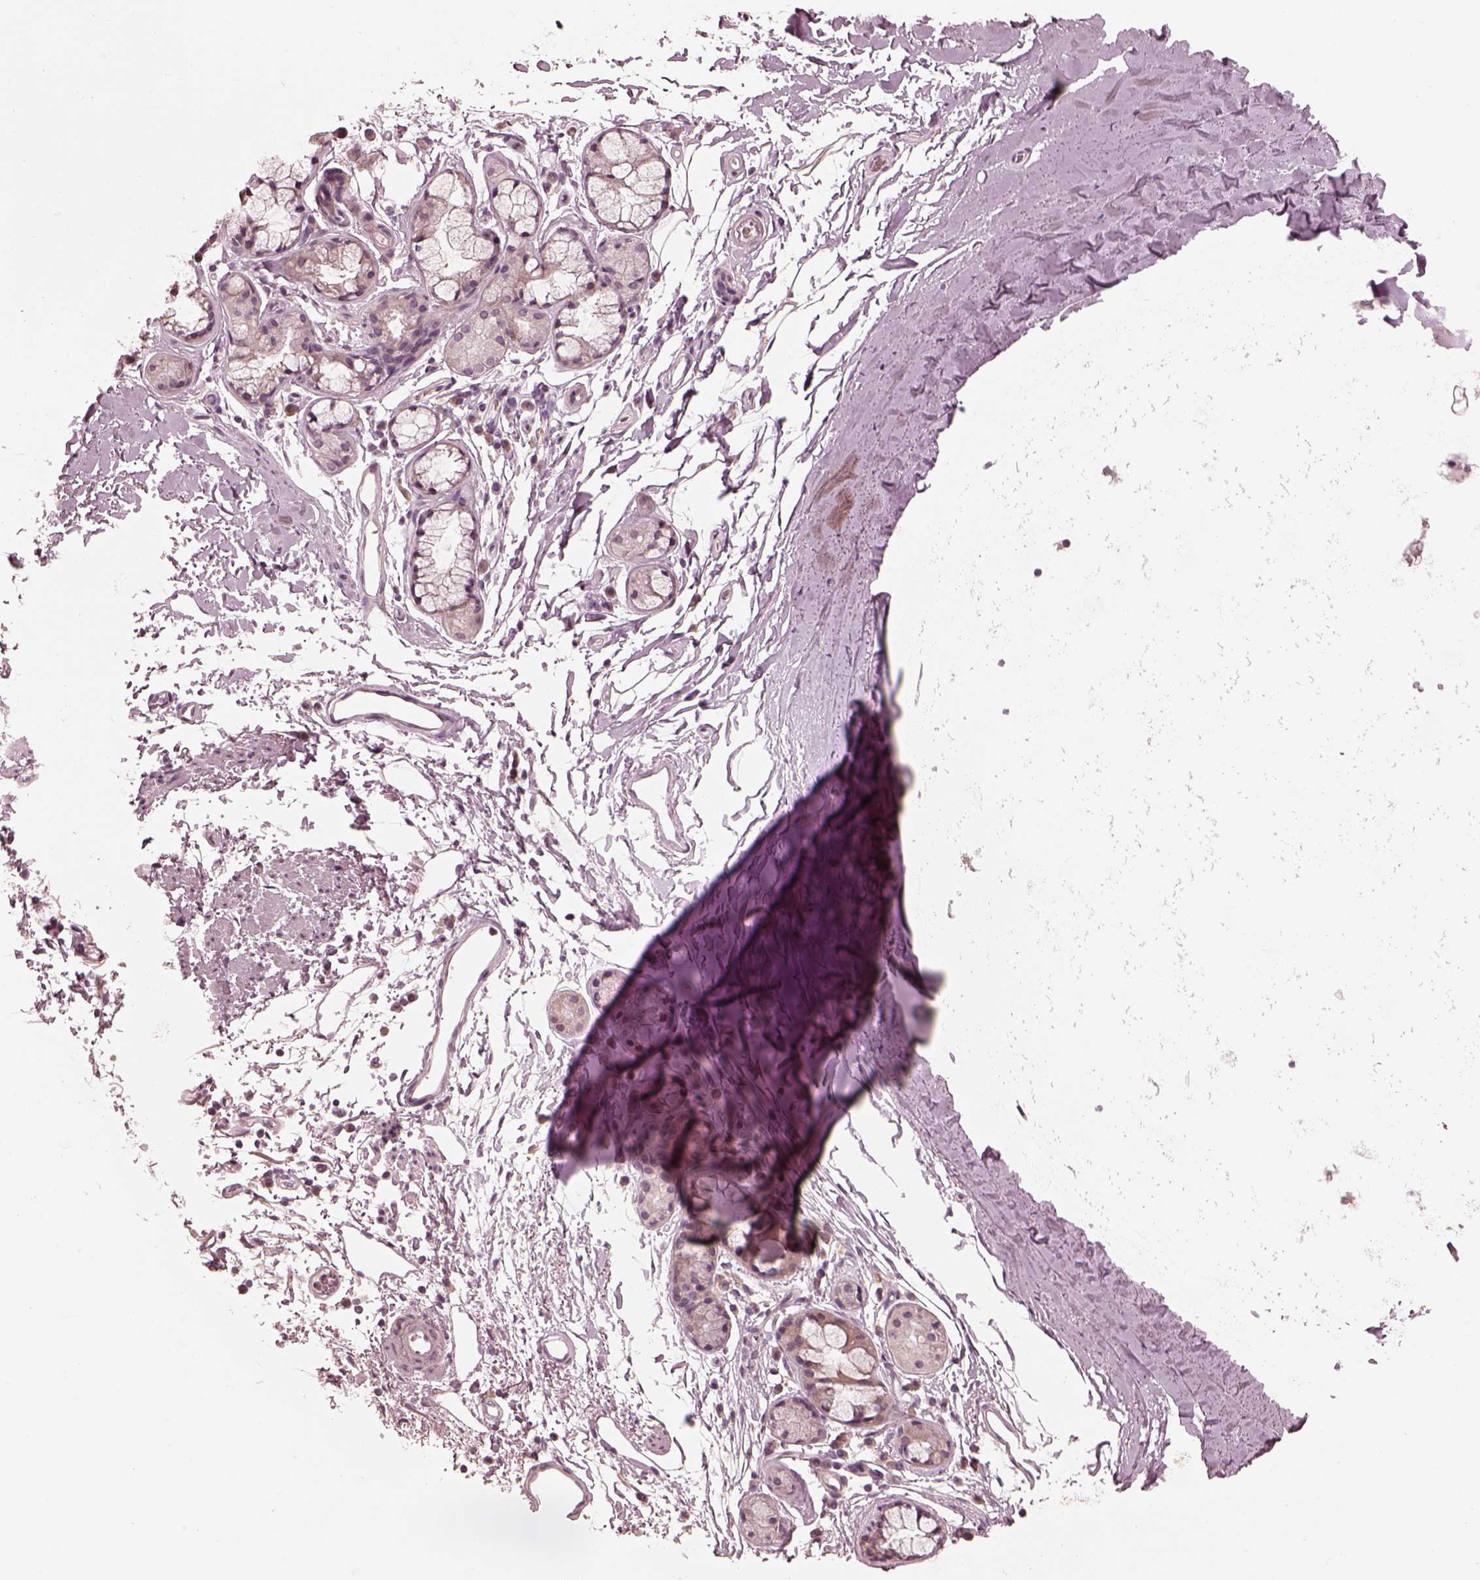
{"staining": {"intensity": "negative", "quantity": "none", "location": "none"}, "tissue": "adipose tissue", "cell_type": "Adipocytes", "image_type": "normal", "snomed": [{"axis": "morphology", "description": "Normal tissue, NOS"}, {"axis": "topography", "description": "Lymph node"}, {"axis": "topography", "description": "Bronchus"}], "caption": "High power microscopy photomicrograph of an IHC image of benign adipose tissue, revealing no significant positivity in adipocytes.", "gene": "RGS7", "patient": {"sex": "female", "age": 70}}